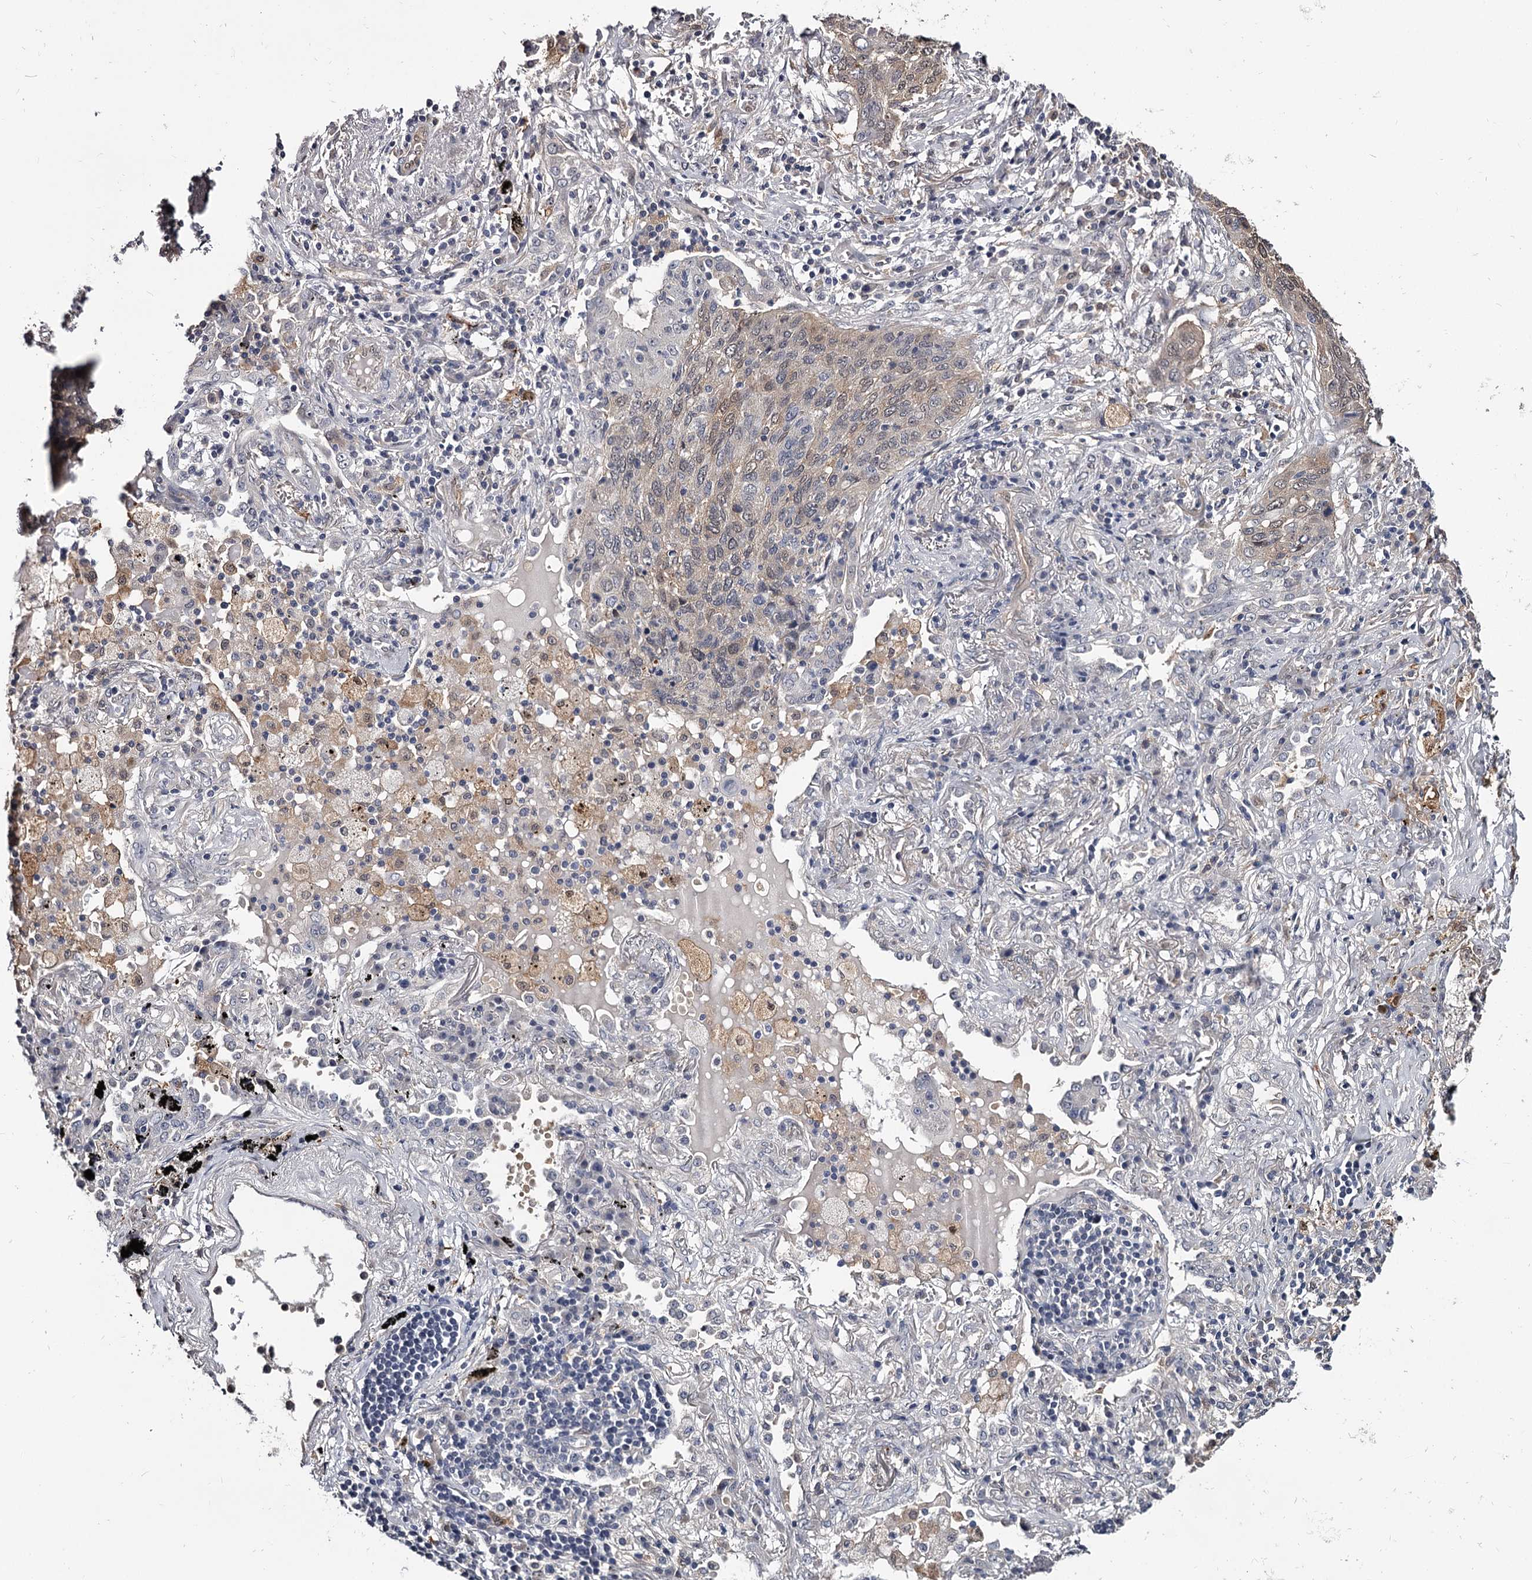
{"staining": {"intensity": "weak", "quantity": "25%-75%", "location": "cytoplasmic/membranous,nuclear"}, "tissue": "lung cancer", "cell_type": "Tumor cells", "image_type": "cancer", "snomed": [{"axis": "morphology", "description": "Squamous cell carcinoma, NOS"}, {"axis": "topography", "description": "Lung"}], "caption": "Protein expression analysis of lung squamous cell carcinoma reveals weak cytoplasmic/membranous and nuclear staining in approximately 25%-75% of tumor cells. (brown staining indicates protein expression, while blue staining denotes nuclei).", "gene": "GSTO1", "patient": {"sex": "female", "age": 63}}